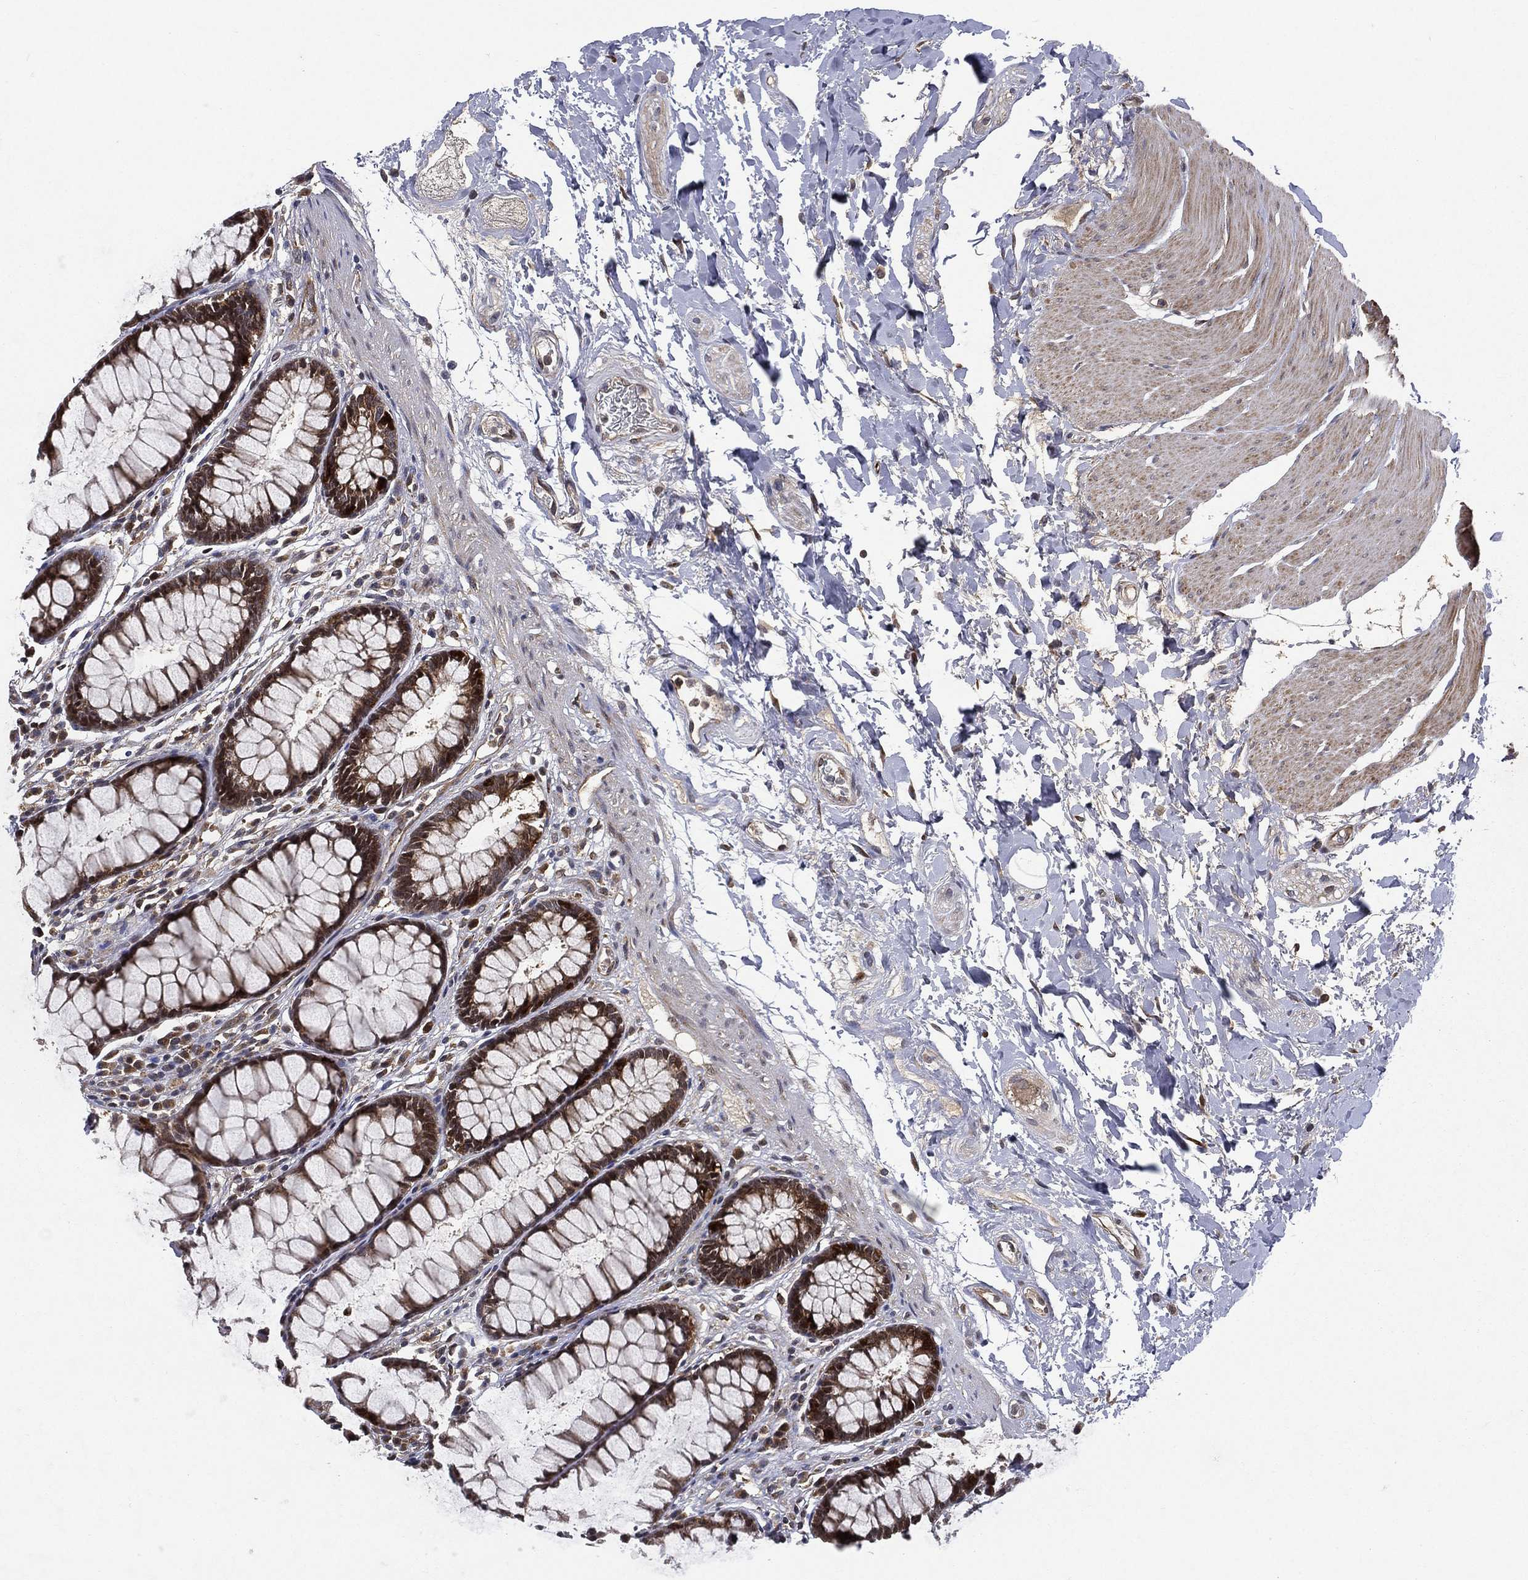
{"staining": {"intensity": "moderate", "quantity": ">75%", "location": "cytoplasmic/membranous"}, "tissue": "rectum", "cell_type": "Glandular cells", "image_type": "normal", "snomed": [{"axis": "morphology", "description": "Normal tissue, NOS"}, {"axis": "topography", "description": "Rectum"}], "caption": "Moderate cytoplasmic/membranous expression for a protein is seen in about >75% of glandular cells of normal rectum using immunohistochemistry.", "gene": "RAB11FIP4", "patient": {"sex": "male", "age": 72}}